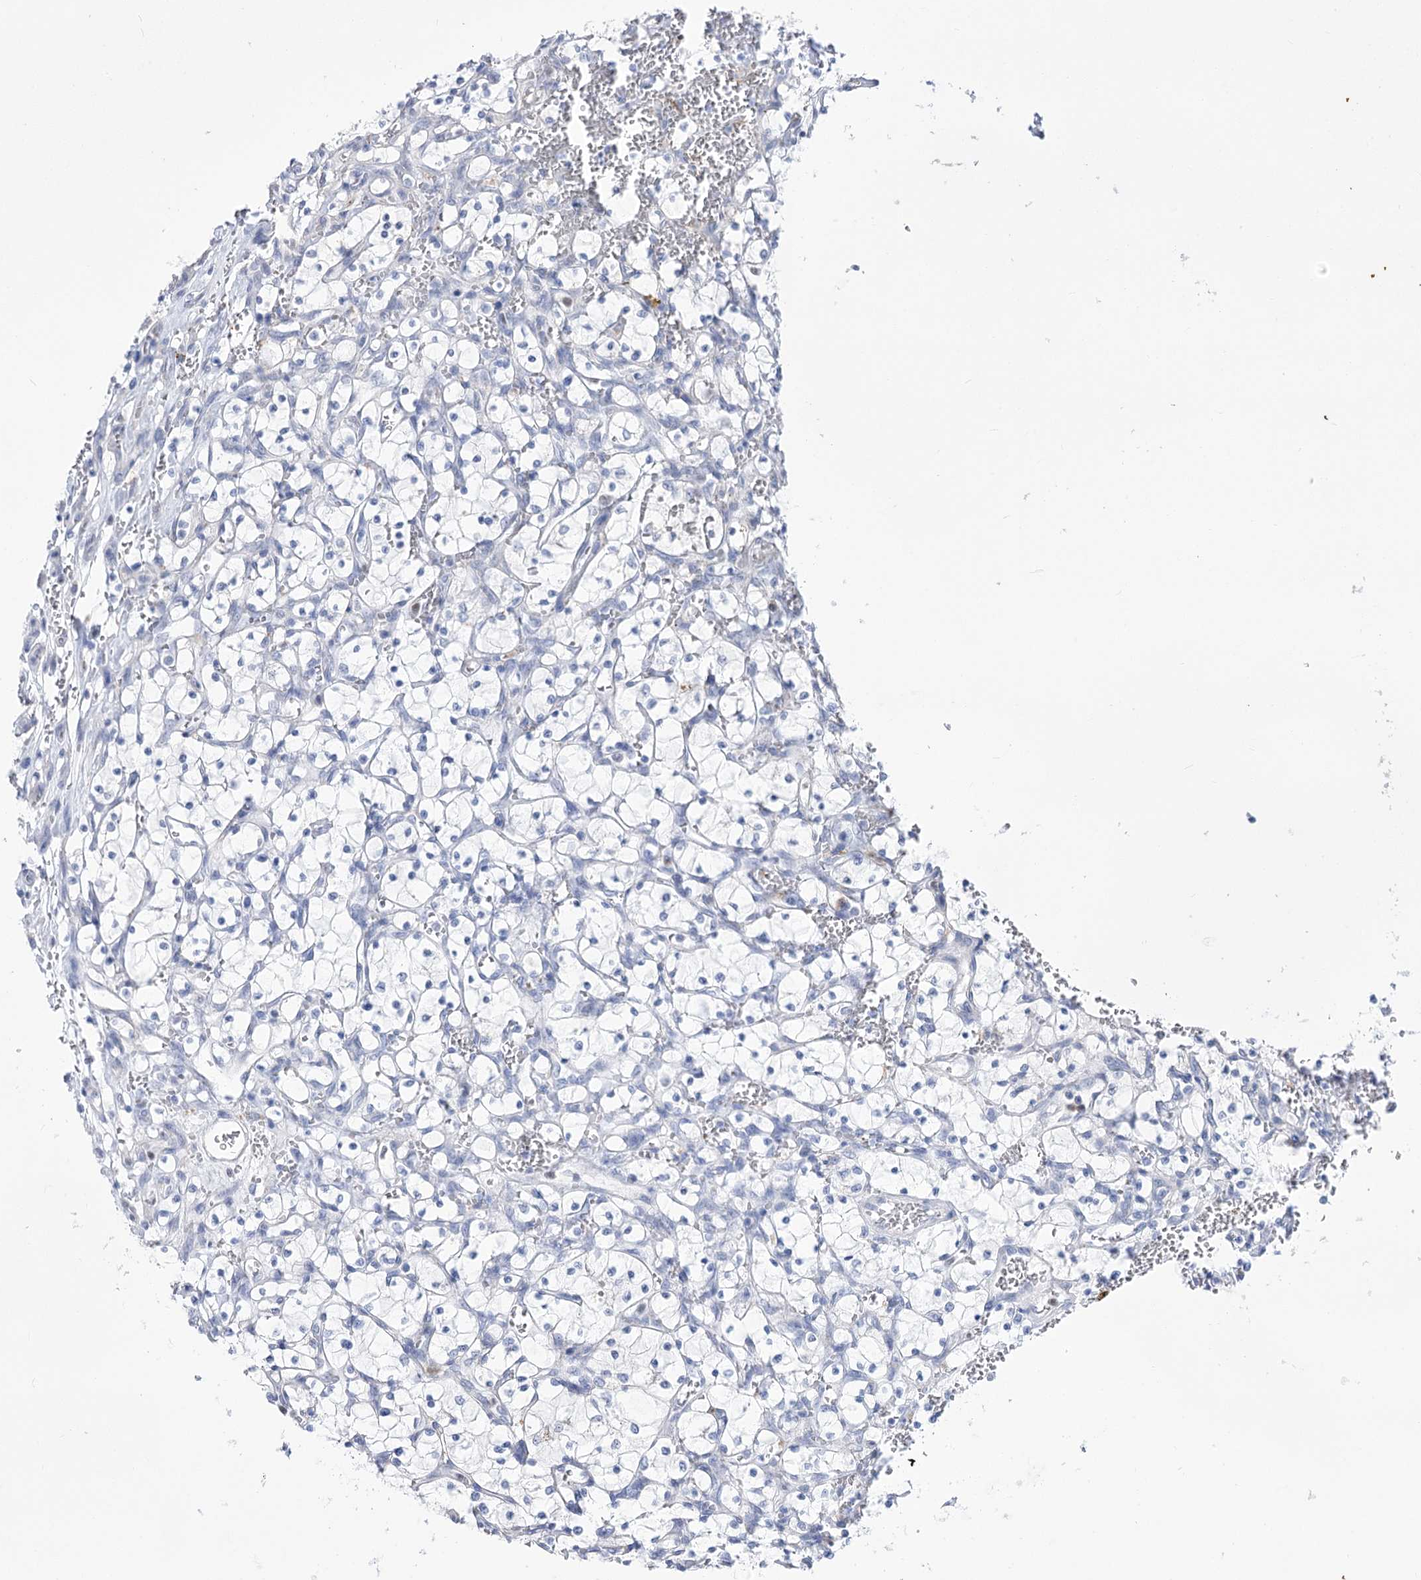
{"staining": {"intensity": "negative", "quantity": "none", "location": "none"}, "tissue": "renal cancer", "cell_type": "Tumor cells", "image_type": "cancer", "snomed": [{"axis": "morphology", "description": "Adenocarcinoma, NOS"}, {"axis": "topography", "description": "Kidney"}], "caption": "Immunohistochemistry of renal cancer demonstrates no staining in tumor cells.", "gene": "SIAE", "patient": {"sex": "female", "age": 69}}